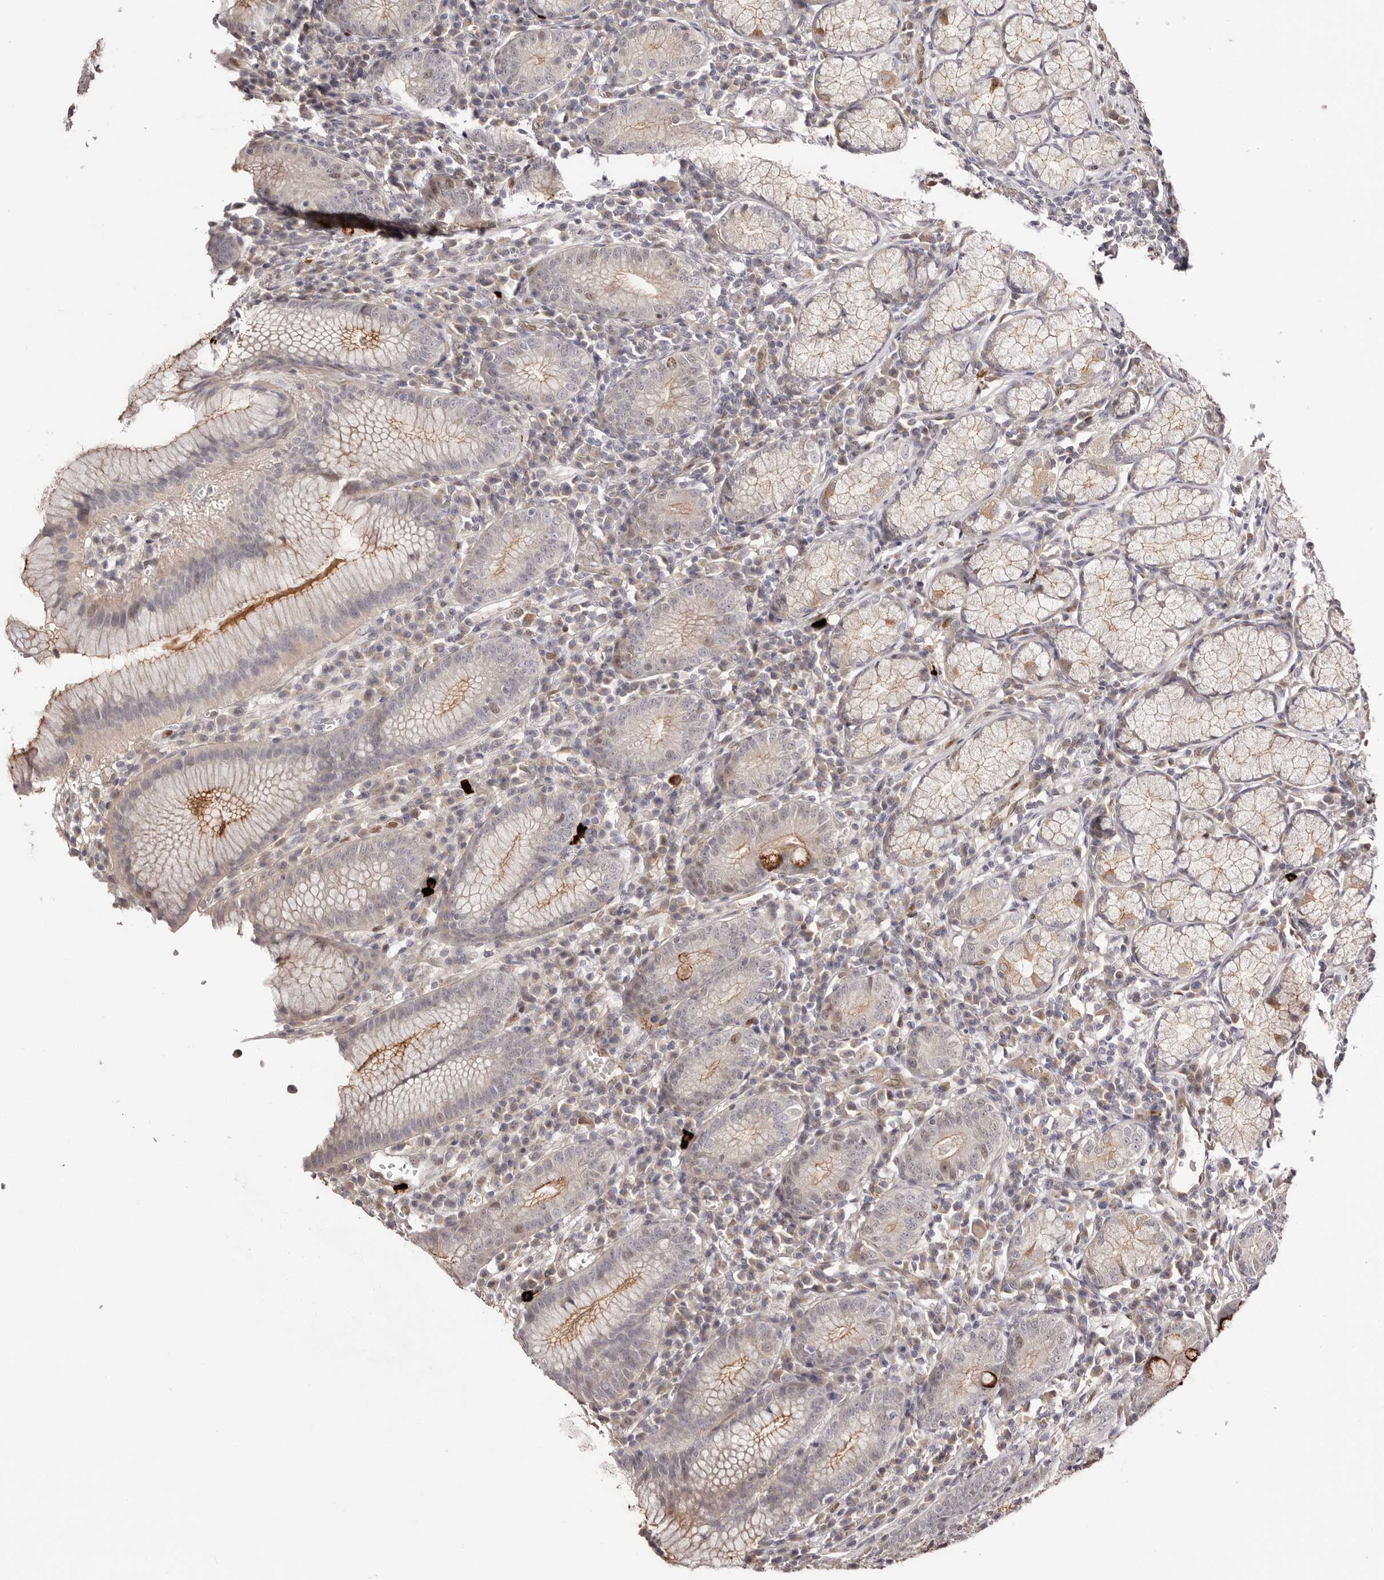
{"staining": {"intensity": "moderate", "quantity": "25%-75%", "location": "cytoplasmic/membranous"}, "tissue": "stomach", "cell_type": "Glandular cells", "image_type": "normal", "snomed": [{"axis": "morphology", "description": "Normal tissue, NOS"}, {"axis": "topography", "description": "Stomach"}], "caption": "Protein analysis of normal stomach shows moderate cytoplasmic/membranous expression in approximately 25%-75% of glandular cells. Nuclei are stained in blue.", "gene": "EGR3", "patient": {"sex": "male", "age": 55}}